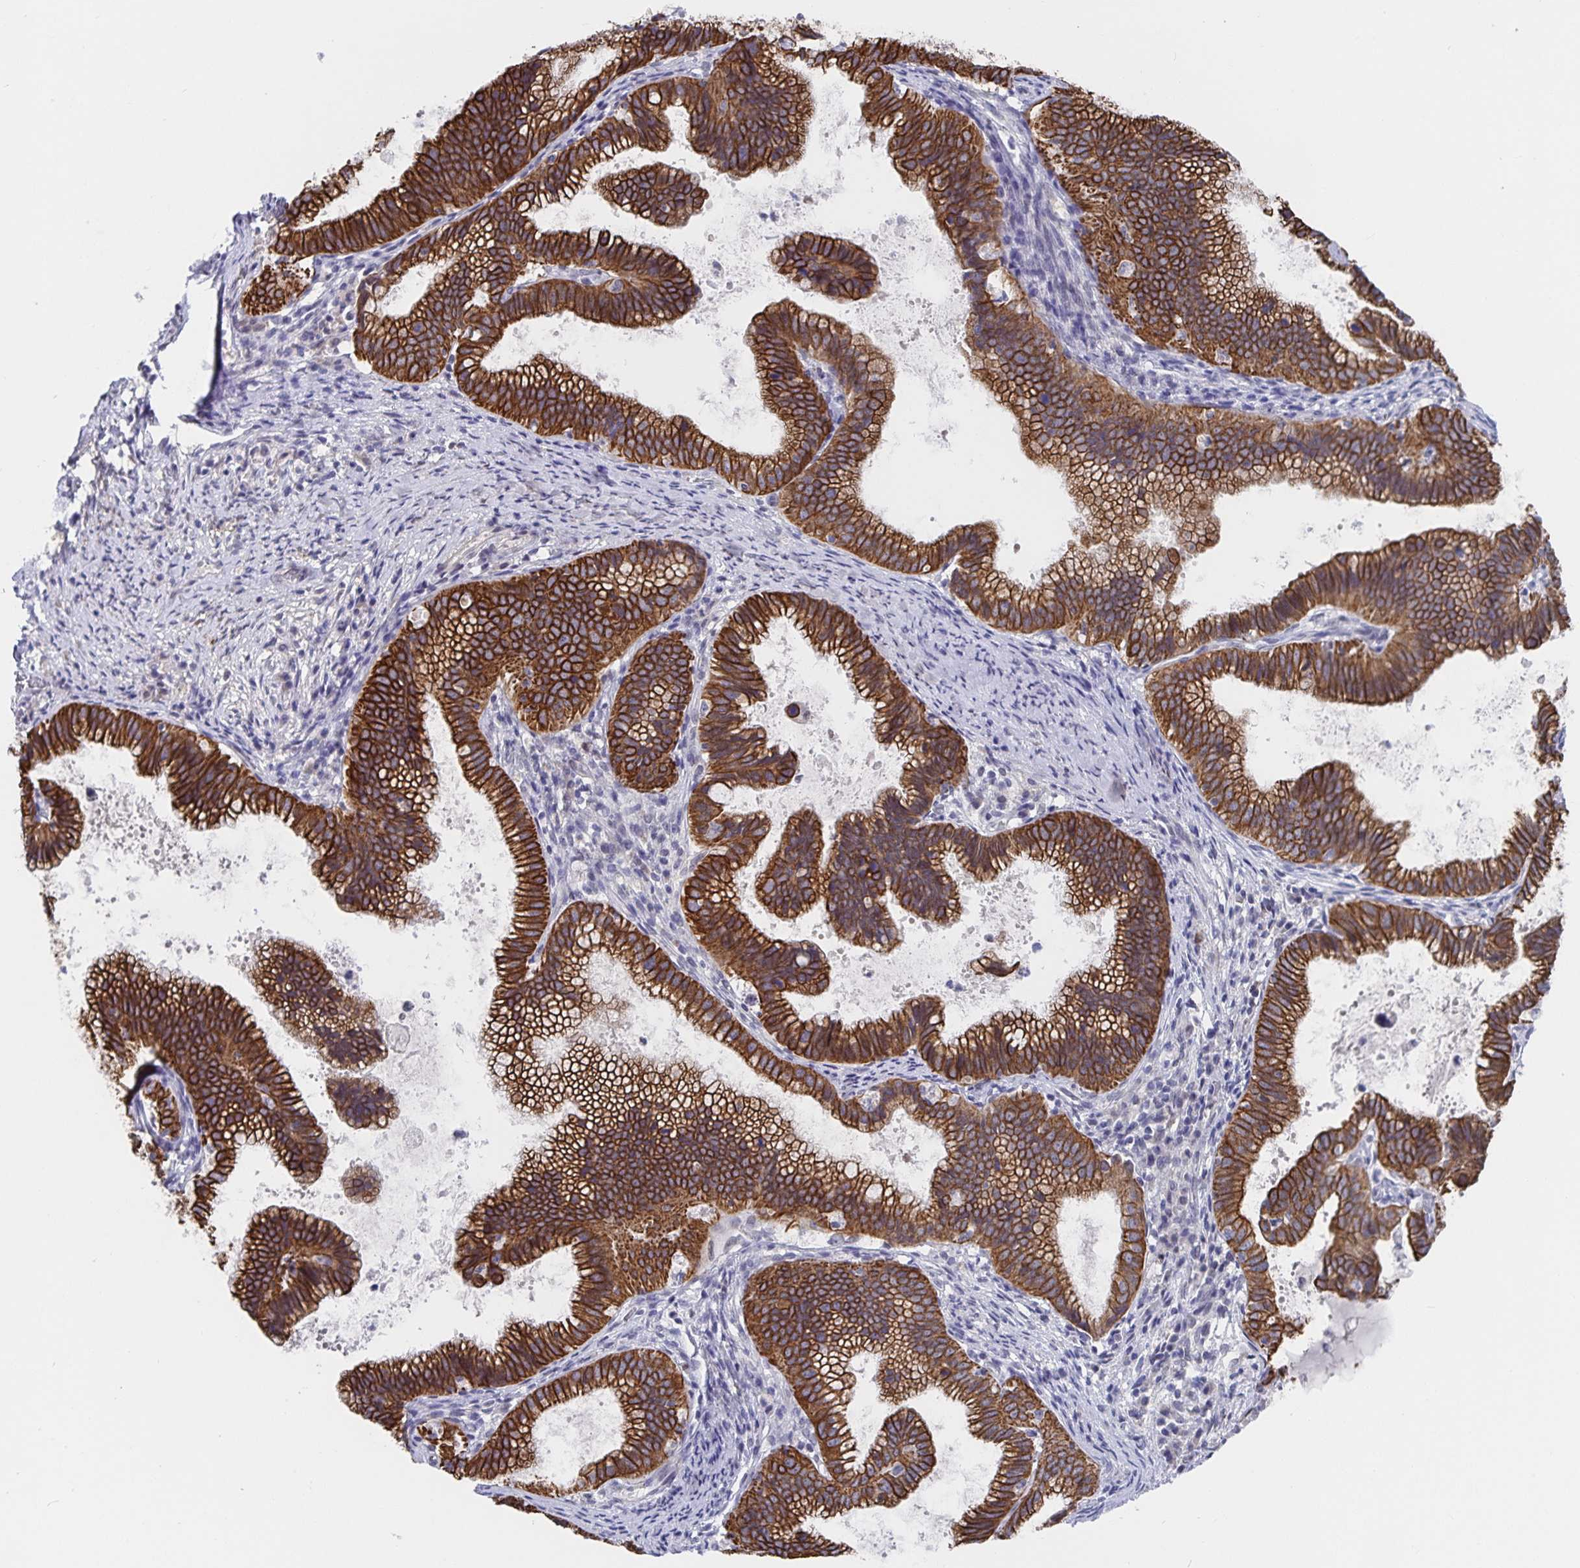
{"staining": {"intensity": "strong", "quantity": ">75%", "location": "cytoplasmic/membranous"}, "tissue": "cervical cancer", "cell_type": "Tumor cells", "image_type": "cancer", "snomed": [{"axis": "morphology", "description": "Adenocarcinoma, NOS"}, {"axis": "topography", "description": "Cervix"}], "caption": "Immunohistochemical staining of human adenocarcinoma (cervical) reveals high levels of strong cytoplasmic/membranous positivity in about >75% of tumor cells. The protein of interest is shown in brown color, while the nuclei are stained blue.", "gene": "ZIK1", "patient": {"sex": "female", "age": 61}}